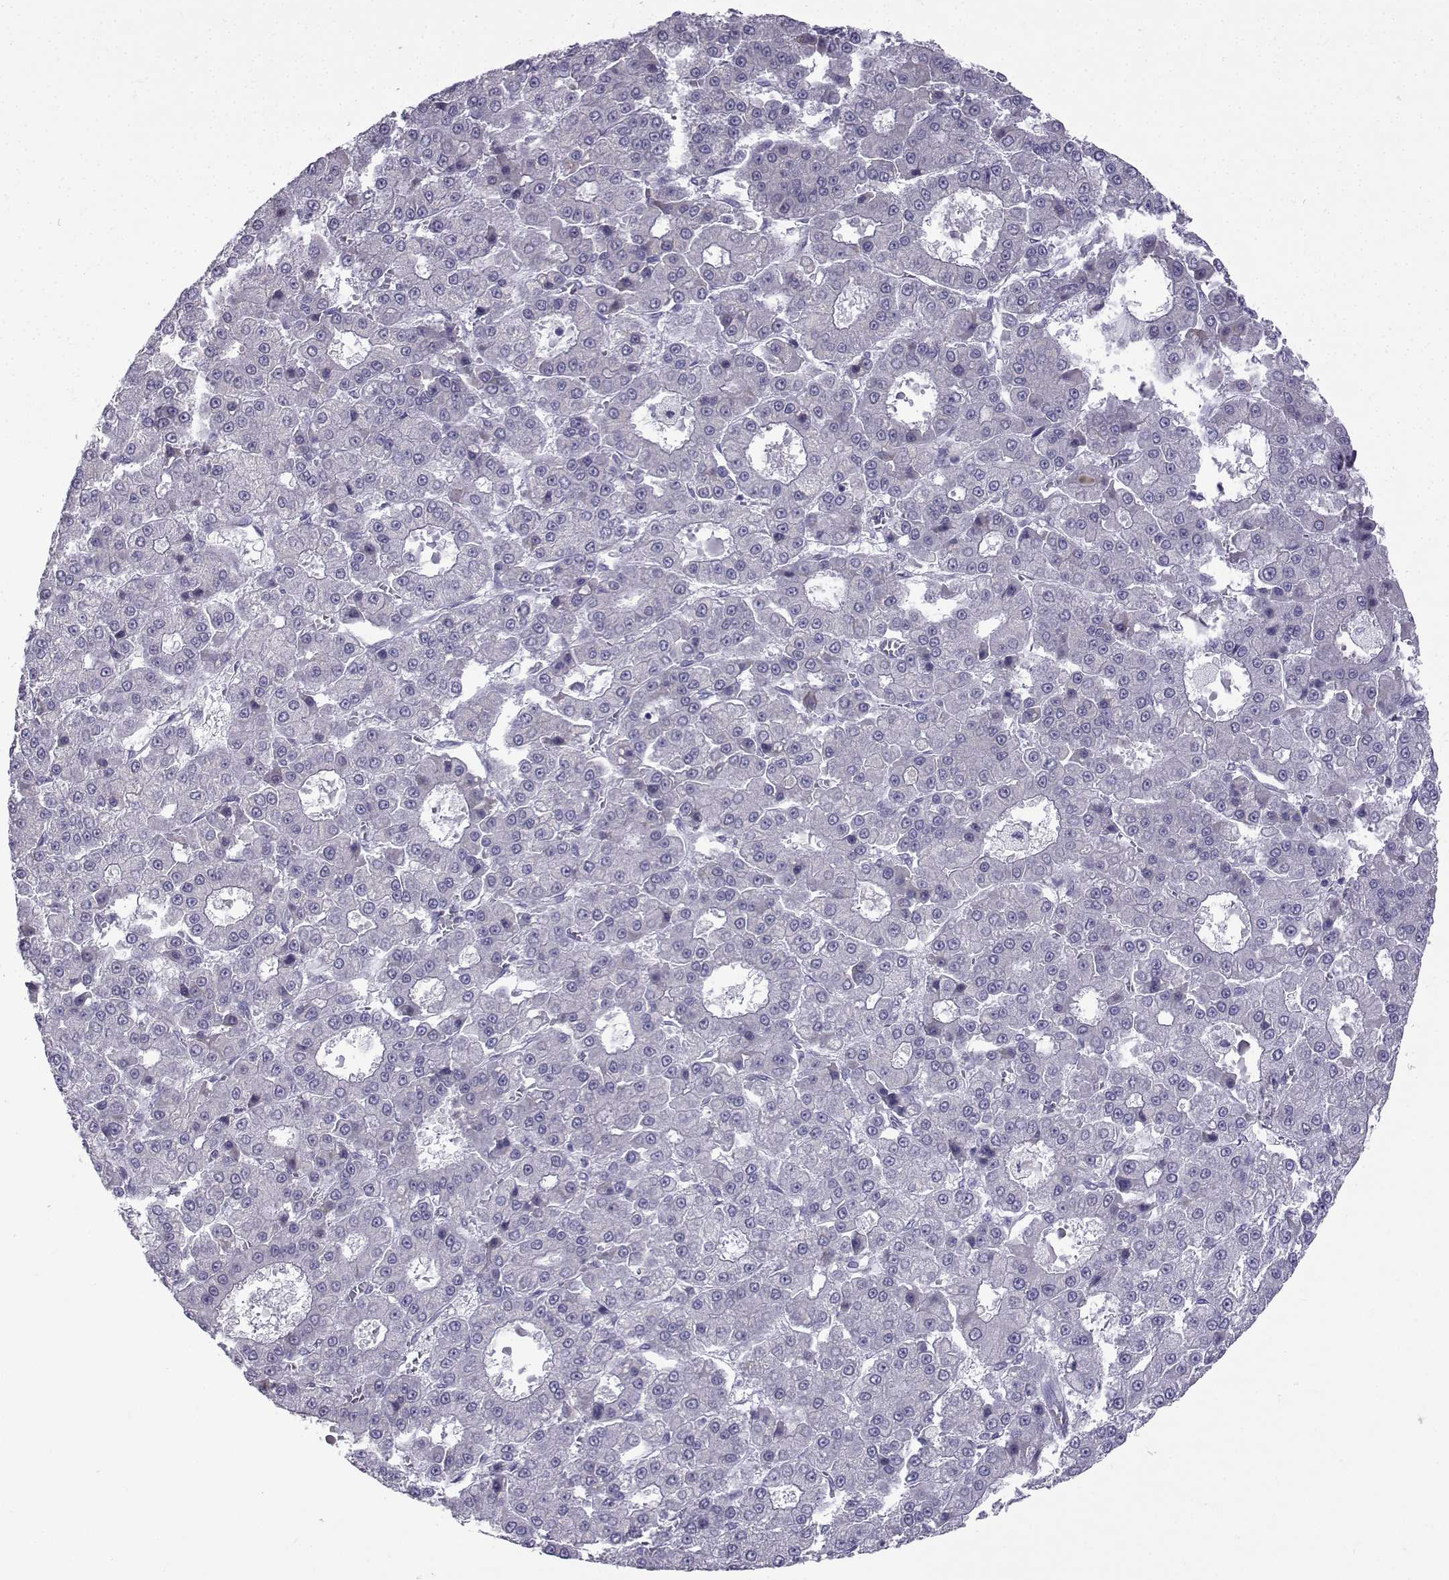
{"staining": {"intensity": "negative", "quantity": "none", "location": "none"}, "tissue": "liver cancer", "cell_type": "Tumor cells", "image_type": "cancer", "snomed": [{"axis": "morphology", "description": "Carcinoma, Hepatocellular, NOS"}, {"axis": "topography", "description": "Liver"}], "caption": "This is an IHC histopathology image of liver cancer (hepatocellular carcinoma). There is no positivity in tumor cells.", "gene": "CFAP53", "patient": {"sex": "male", "age": 70}}